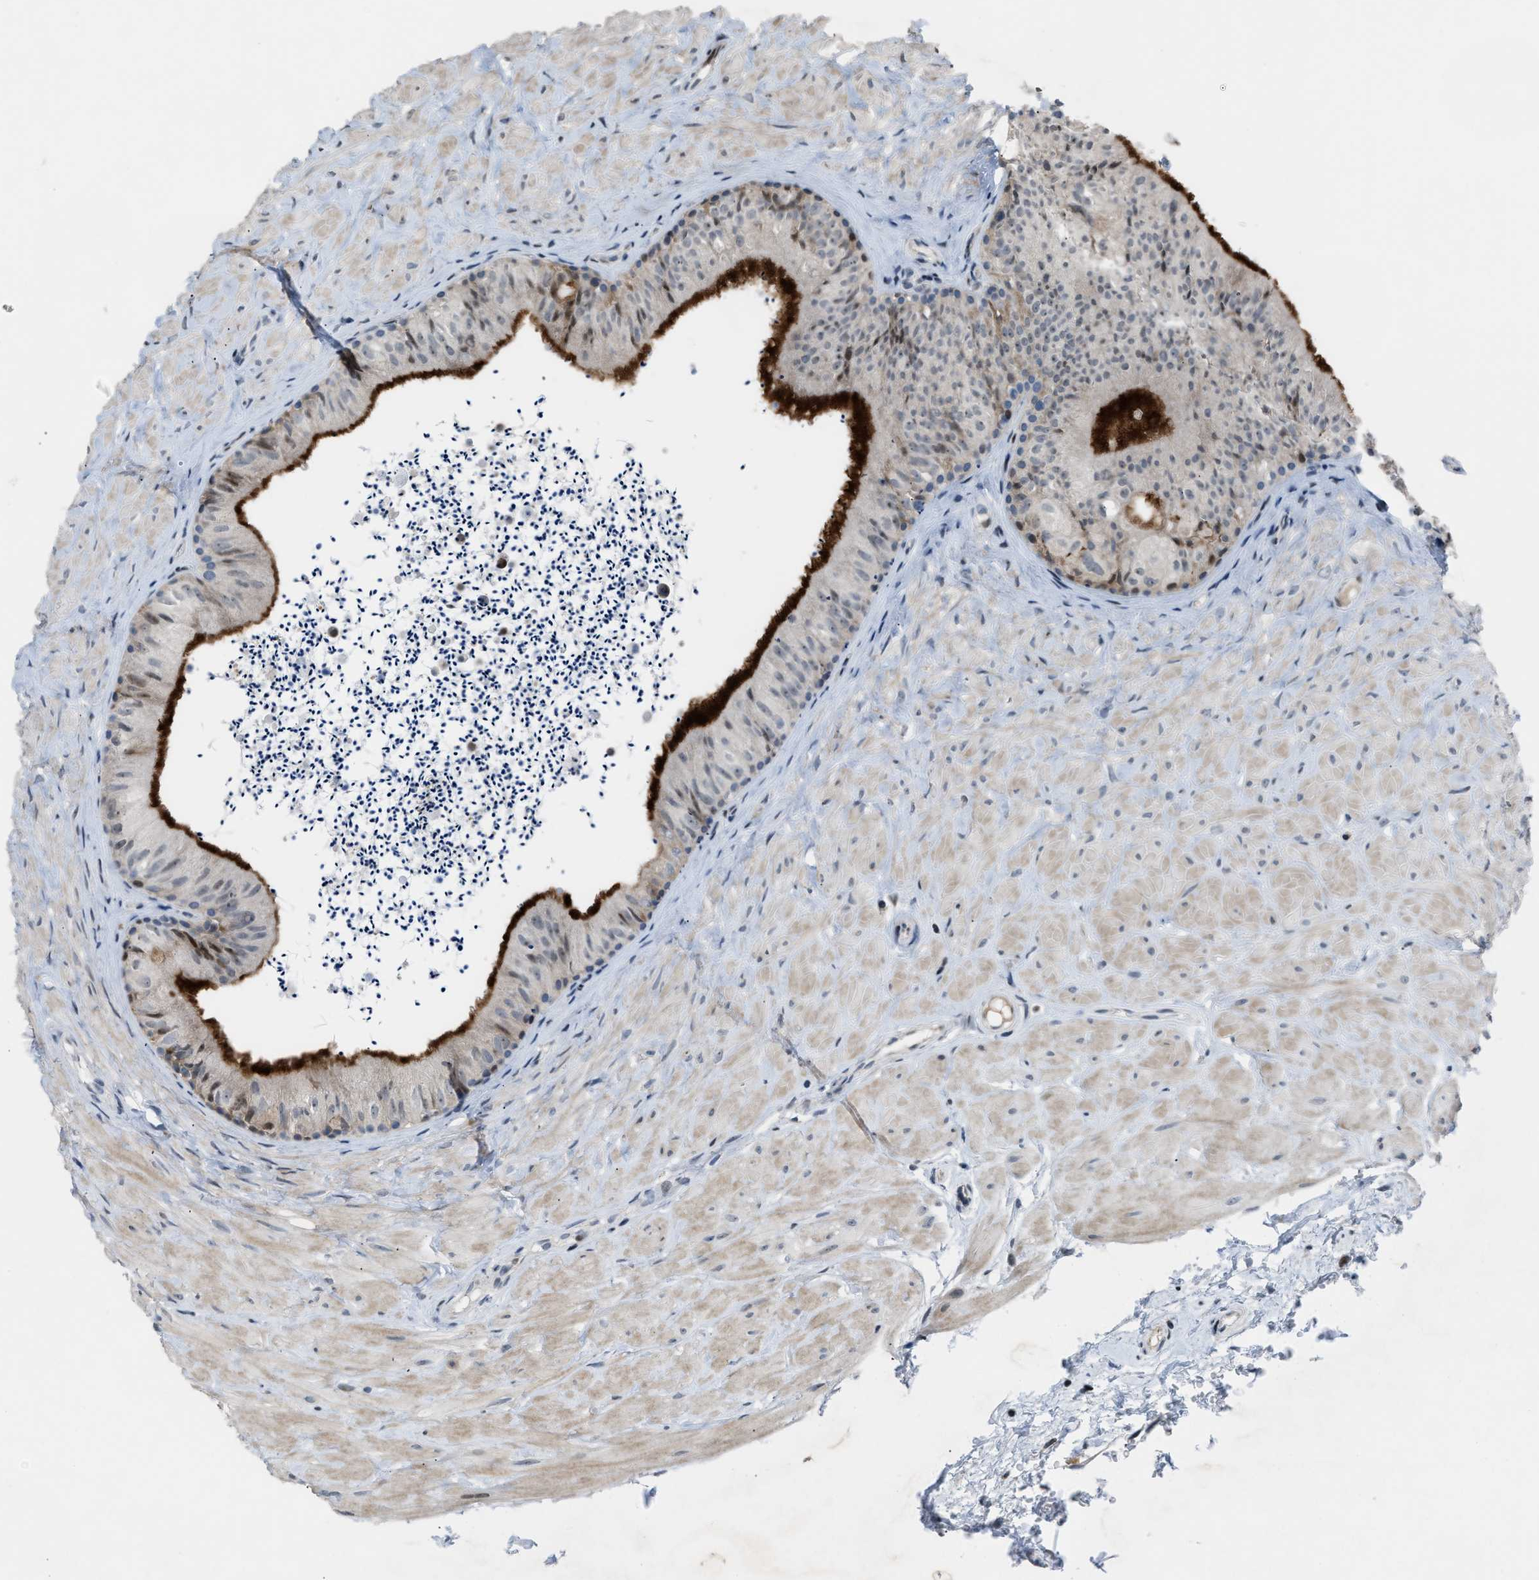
{"staining": {"intensity": "strong", "quantity": "25%-75%", "location": "cytoplasmic/membranous,nuclear"}, "tissue": "epididymis", "cell_type": "Glandular cells", "image_type": "normal", "snomed": [{"axis": "morphology", "description": "Normal tissue, NOS"}, {"axis": "topography", "description": "Epididymis"}], "caption": "A histopathology image showing strong cytoplasmic/membranous,nuclear expression in about 25%-75% of glandular cells in benign epididymis, as visualized by brown immunohistochemical staining.", "gene": "SETDB1", "patient": {"sex": "male", "age": 56}}